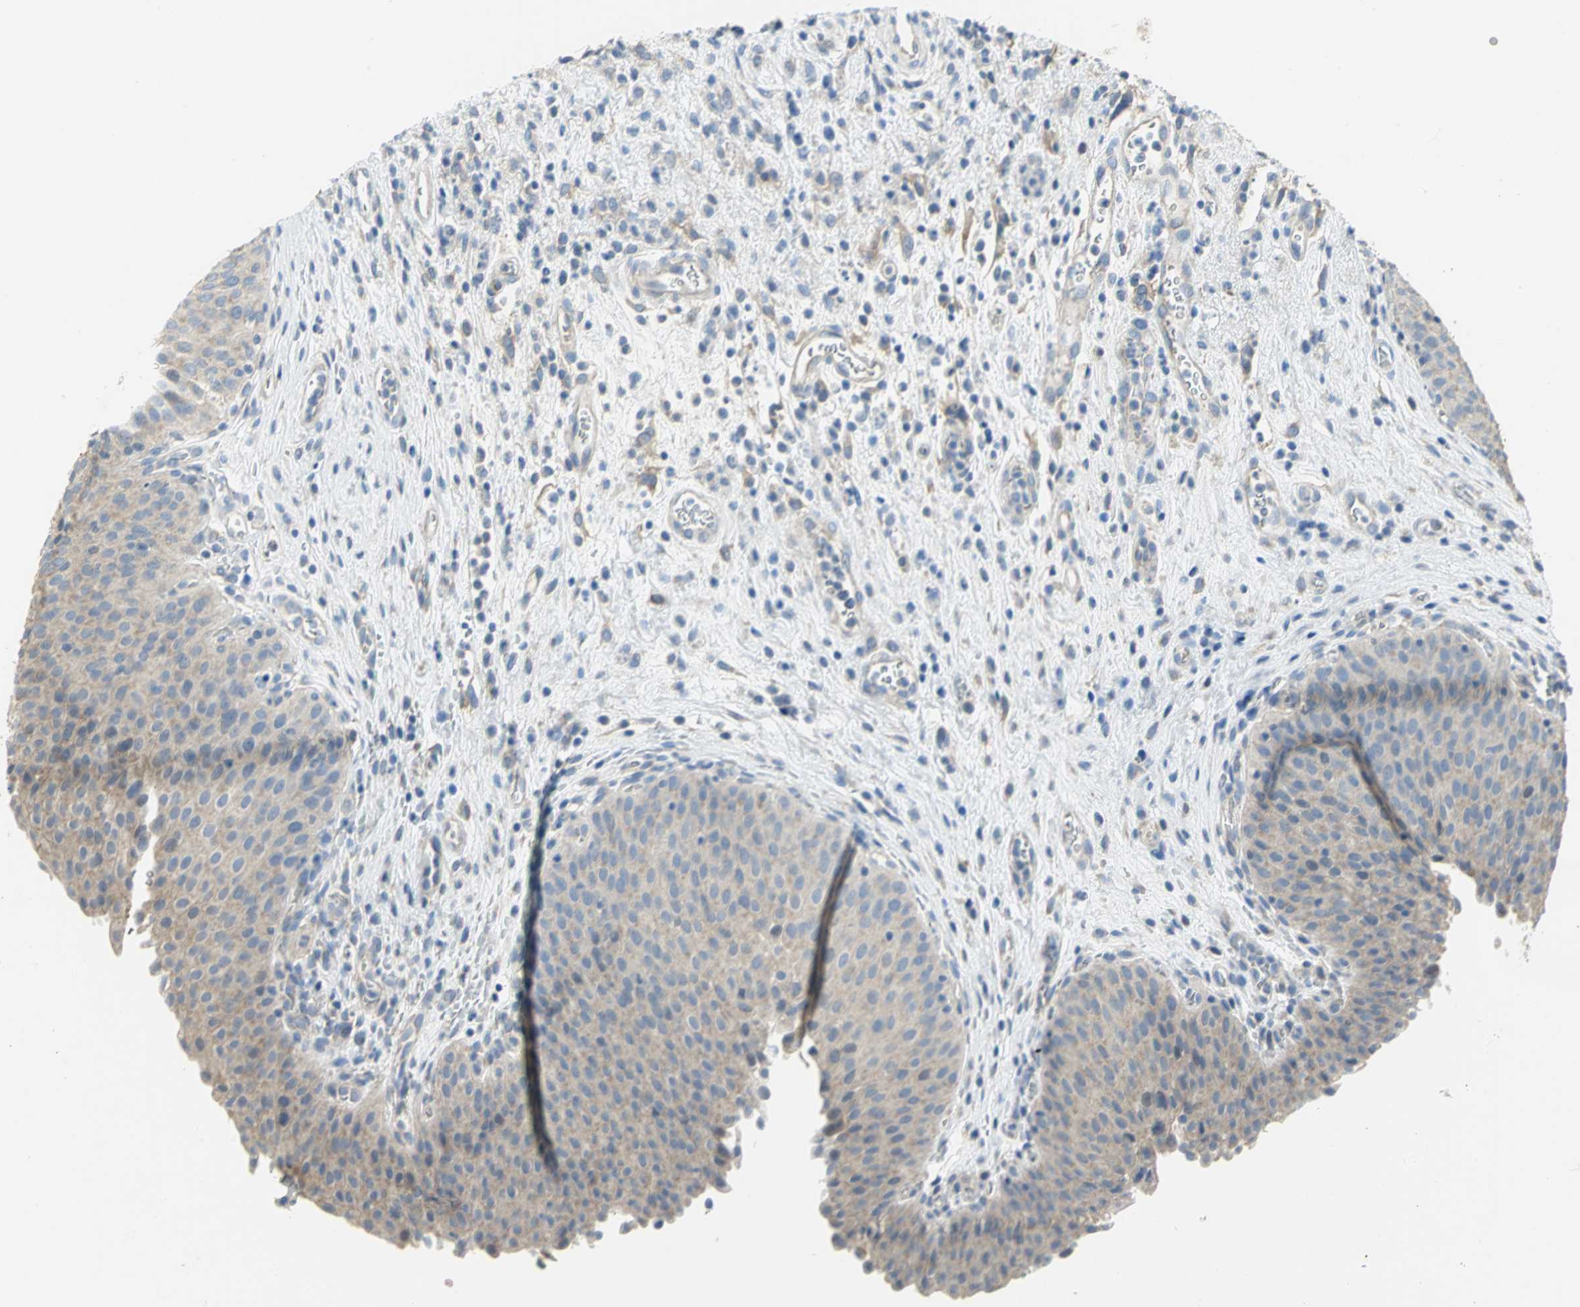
{"staining": {"intensity": "weak", "quantity": ">75%", "location": "cytoplasmic/membranous"}, "tissue": "urinary bladder", "cell_type": "Urothelial cells", "image_type": "normal", "snomed": [{"axis": "morphology", "description": "Normal tissue, NOS"}, {"axis": "morphology", "description": "Dysplasia, NOS"}, {"axis": "topography", "description": "Urinary bladder"}], "caption": "Urothelial cells reveal low levels of weak cytoplasmic/membranous expression in approximately >75% of cells in benign human urinary bladder.", "gene": "HTR1F", "patient": {"sex": "male", "age": 35}}